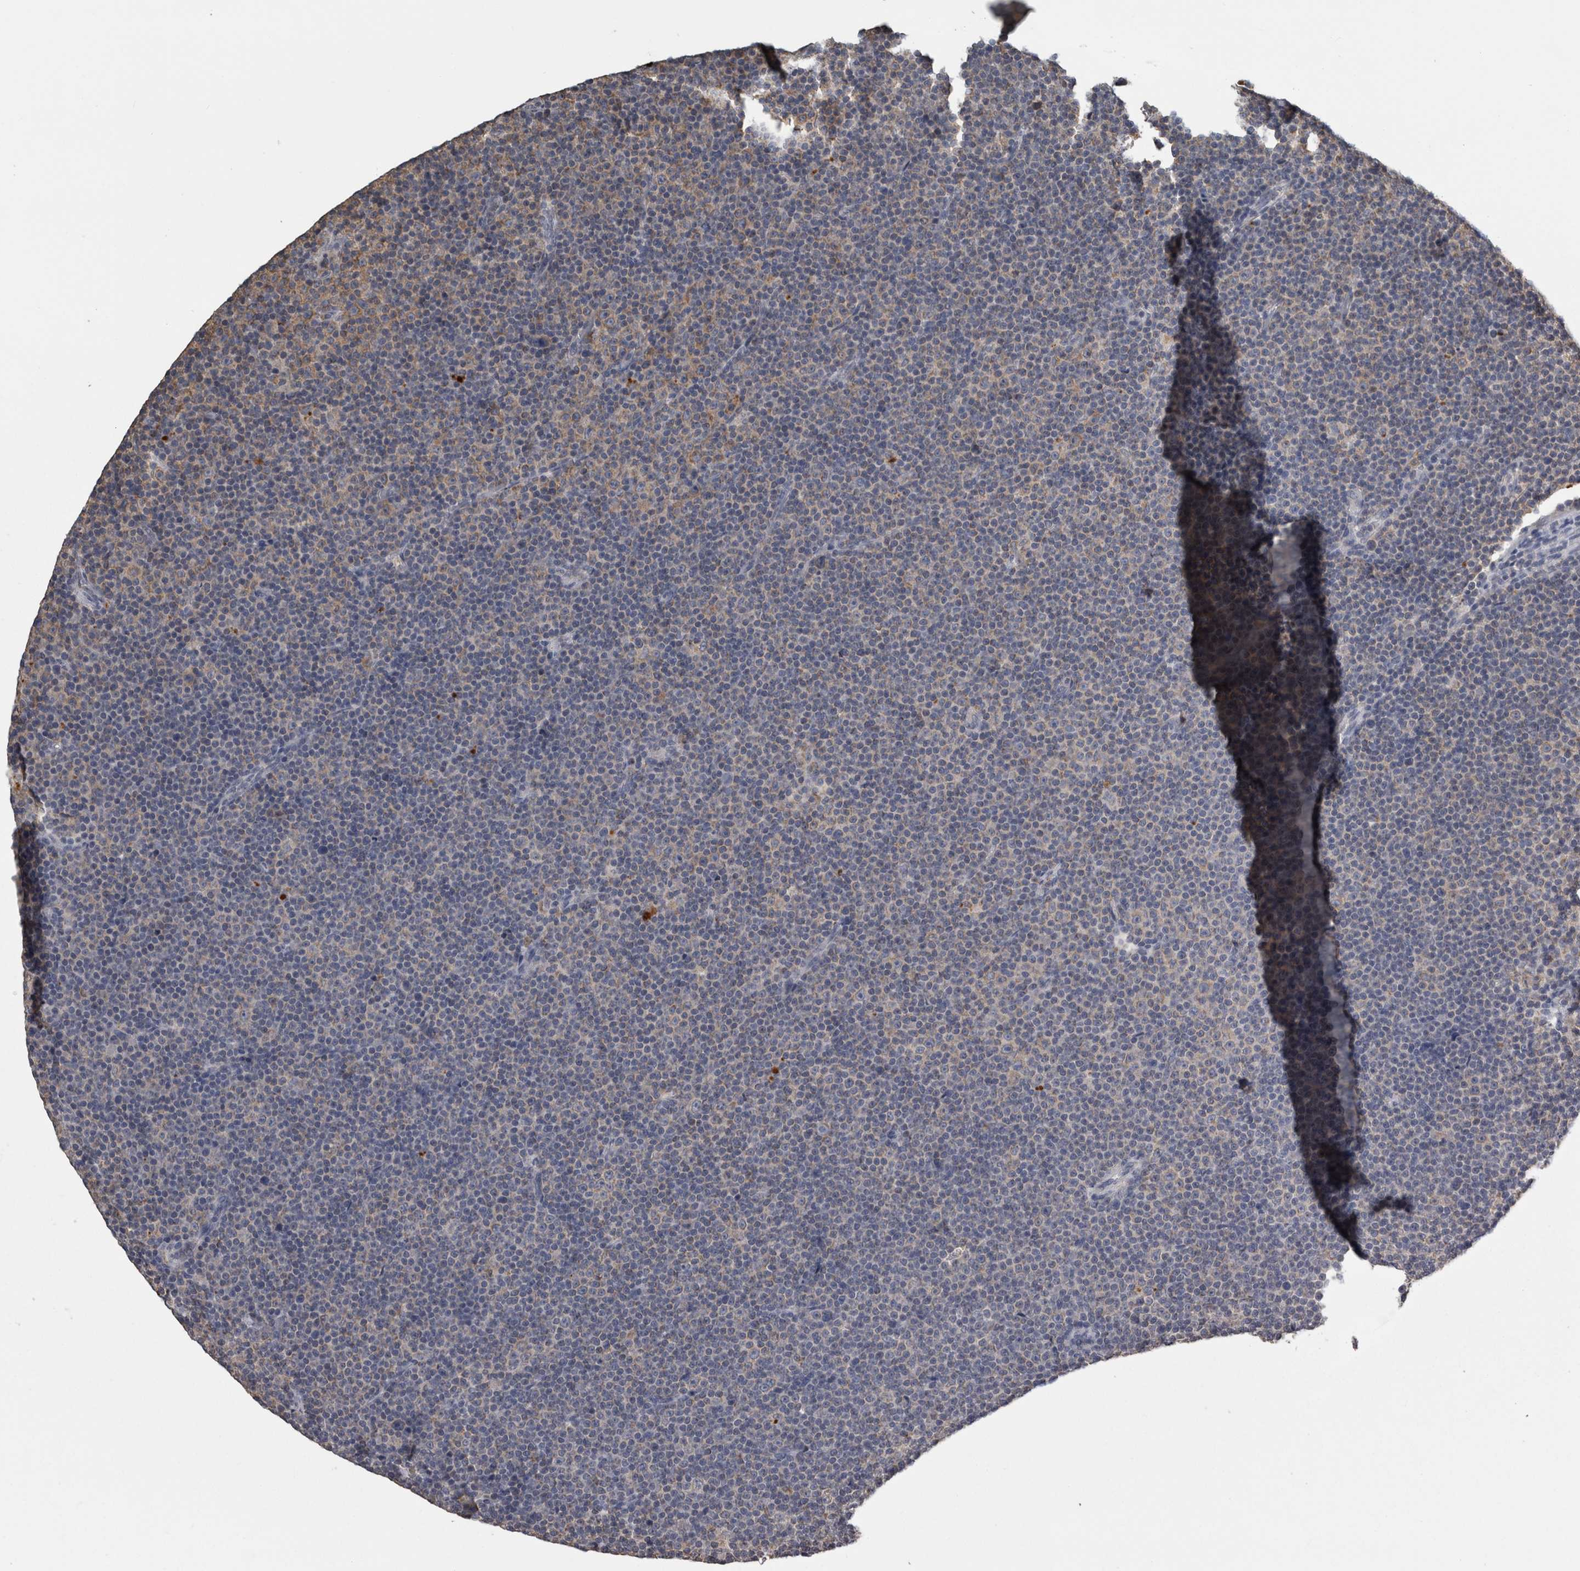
{"staining": {"intensity": "weak", "quantity": "<25%", "location": "cytoplasmic/membranous"}, "tissue": "lymphoma", "cell_type": "Tumor cells", "image_type": "cancer", "snomed": [{"axis": "morphology", "description": "Malignant lymphoma, non-Hodgkin's type, Low grade"}, {"axis": "topography", "description": "Lymph node"}], "caption": "Lymphoma stained for a protein using IHC exhibits no expression tumor cells.", "gene": "FRK", "patient": {"sex": "female", "age": 67}}